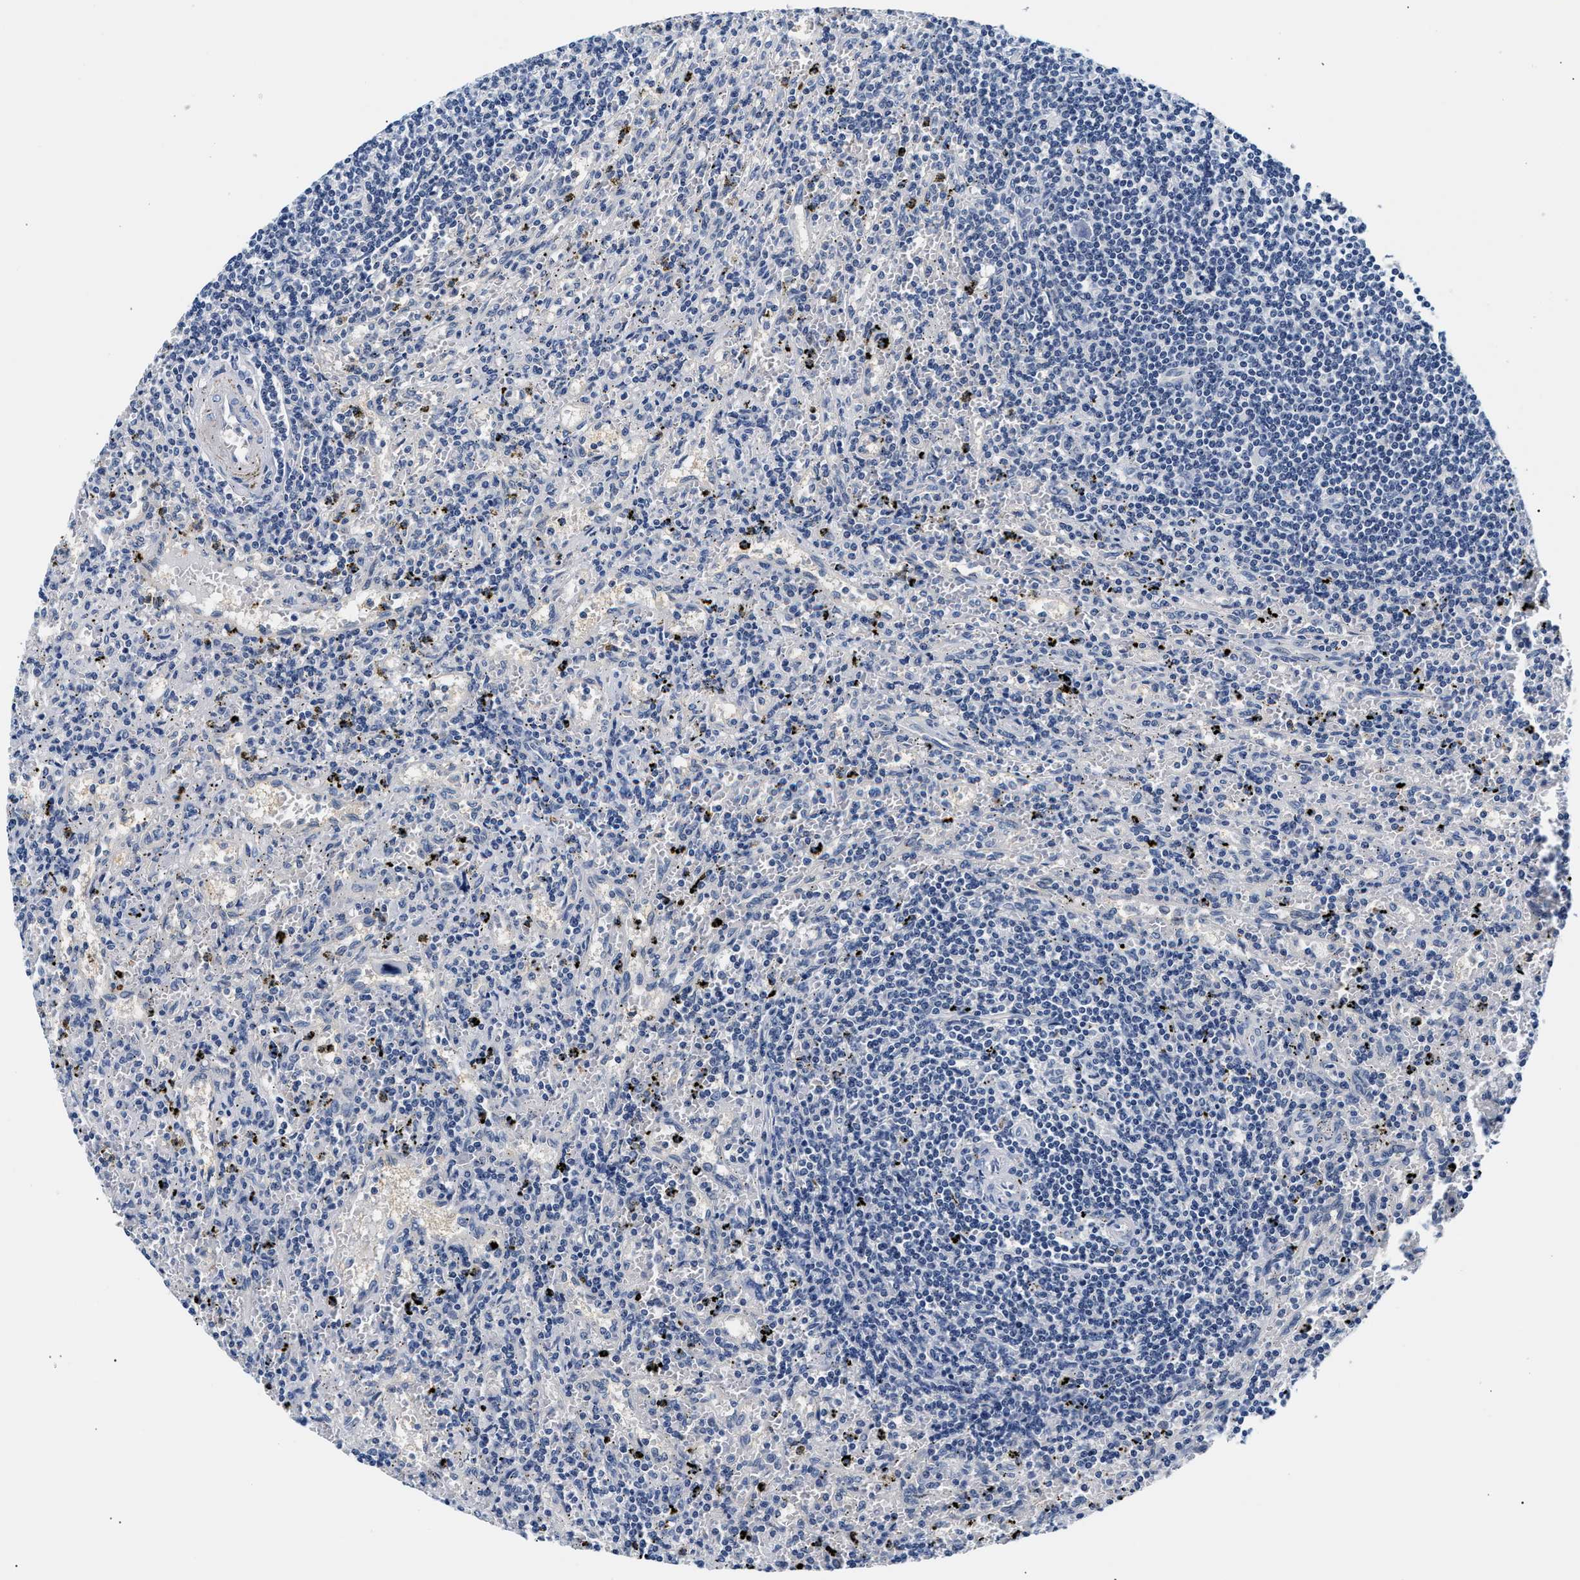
{"staining": {"intensity": "negative", "quantity": "none", "location": "none"}, "tissue": "lymphoma", "cell_type": "Tumor cells", "image_type": "cancer", "snomed": [{"axis": "morphology", "description": "Malignant lymphoma, non-Hodgkin's type, Low grade"}, {"axis": "topography", "description": "Spleen"}], "caption": "IHC image of lymphoma stained for a protein (brown), which demonstrates no staining in tumor cells.", "gene": "UCHL3", "patient": {"sex": "male", "age": 76}}